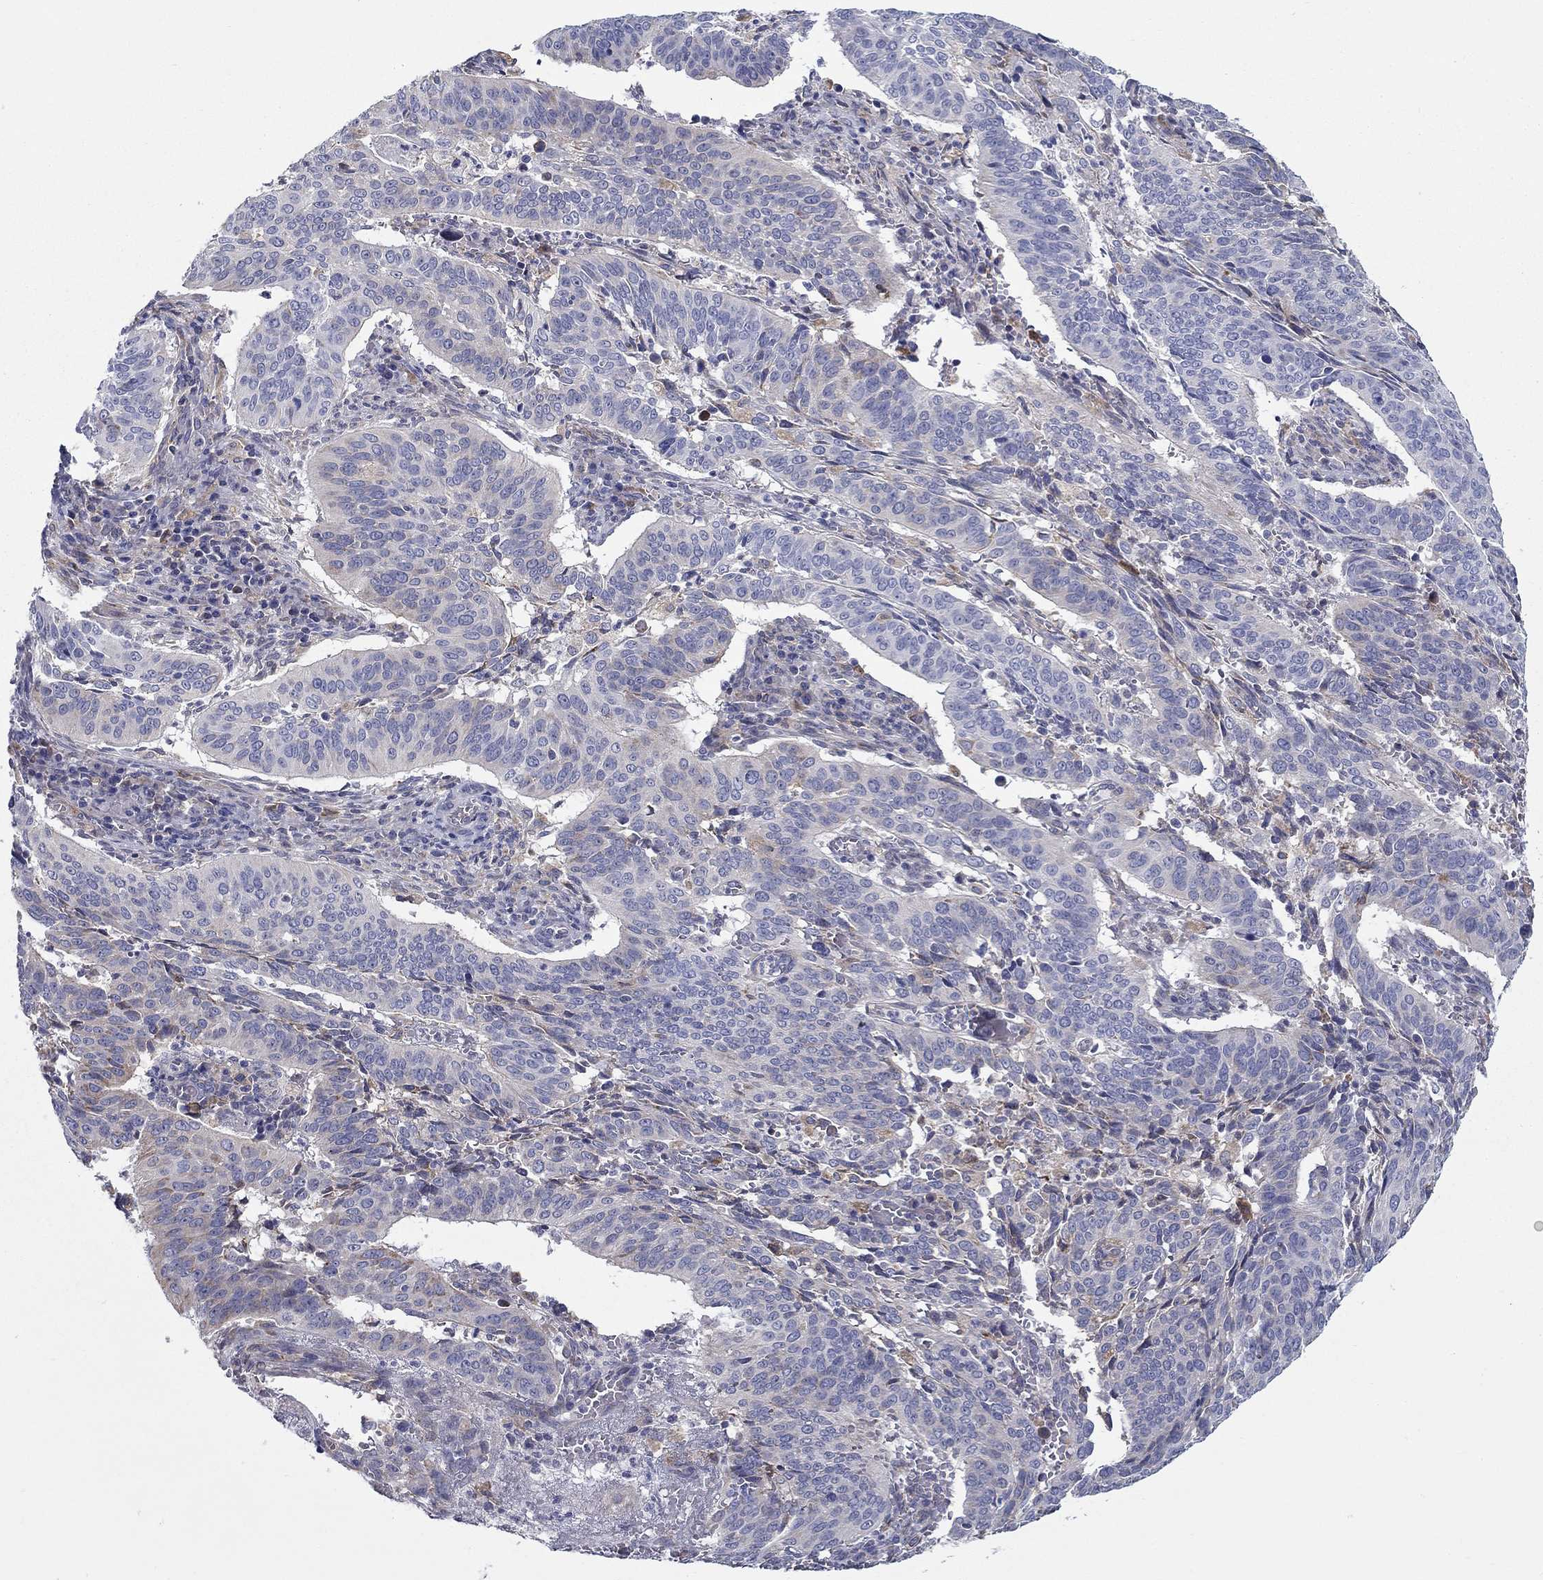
{"staining": {"intensity": "negative", "quantity": "none", "location": "none"}, "tissue": "cervical cancer", "cell_type": "Tumor cells", "image_type": "cancer", "snomed": [{"axis": "morphology", "description": "Normal tissue, NOS"}, {"axis": "morphology", "description": "Squamous cell carcinoma, NOS"}, {"axis": "topography", "description": "Cervix"}], "caption": "Immunohistochemical staining of human cervical squamous cell carcinoma shows no significant expression in tumor cells.", "gene": "QRFPR", "patient": {"sex": "female", "age": 39}}